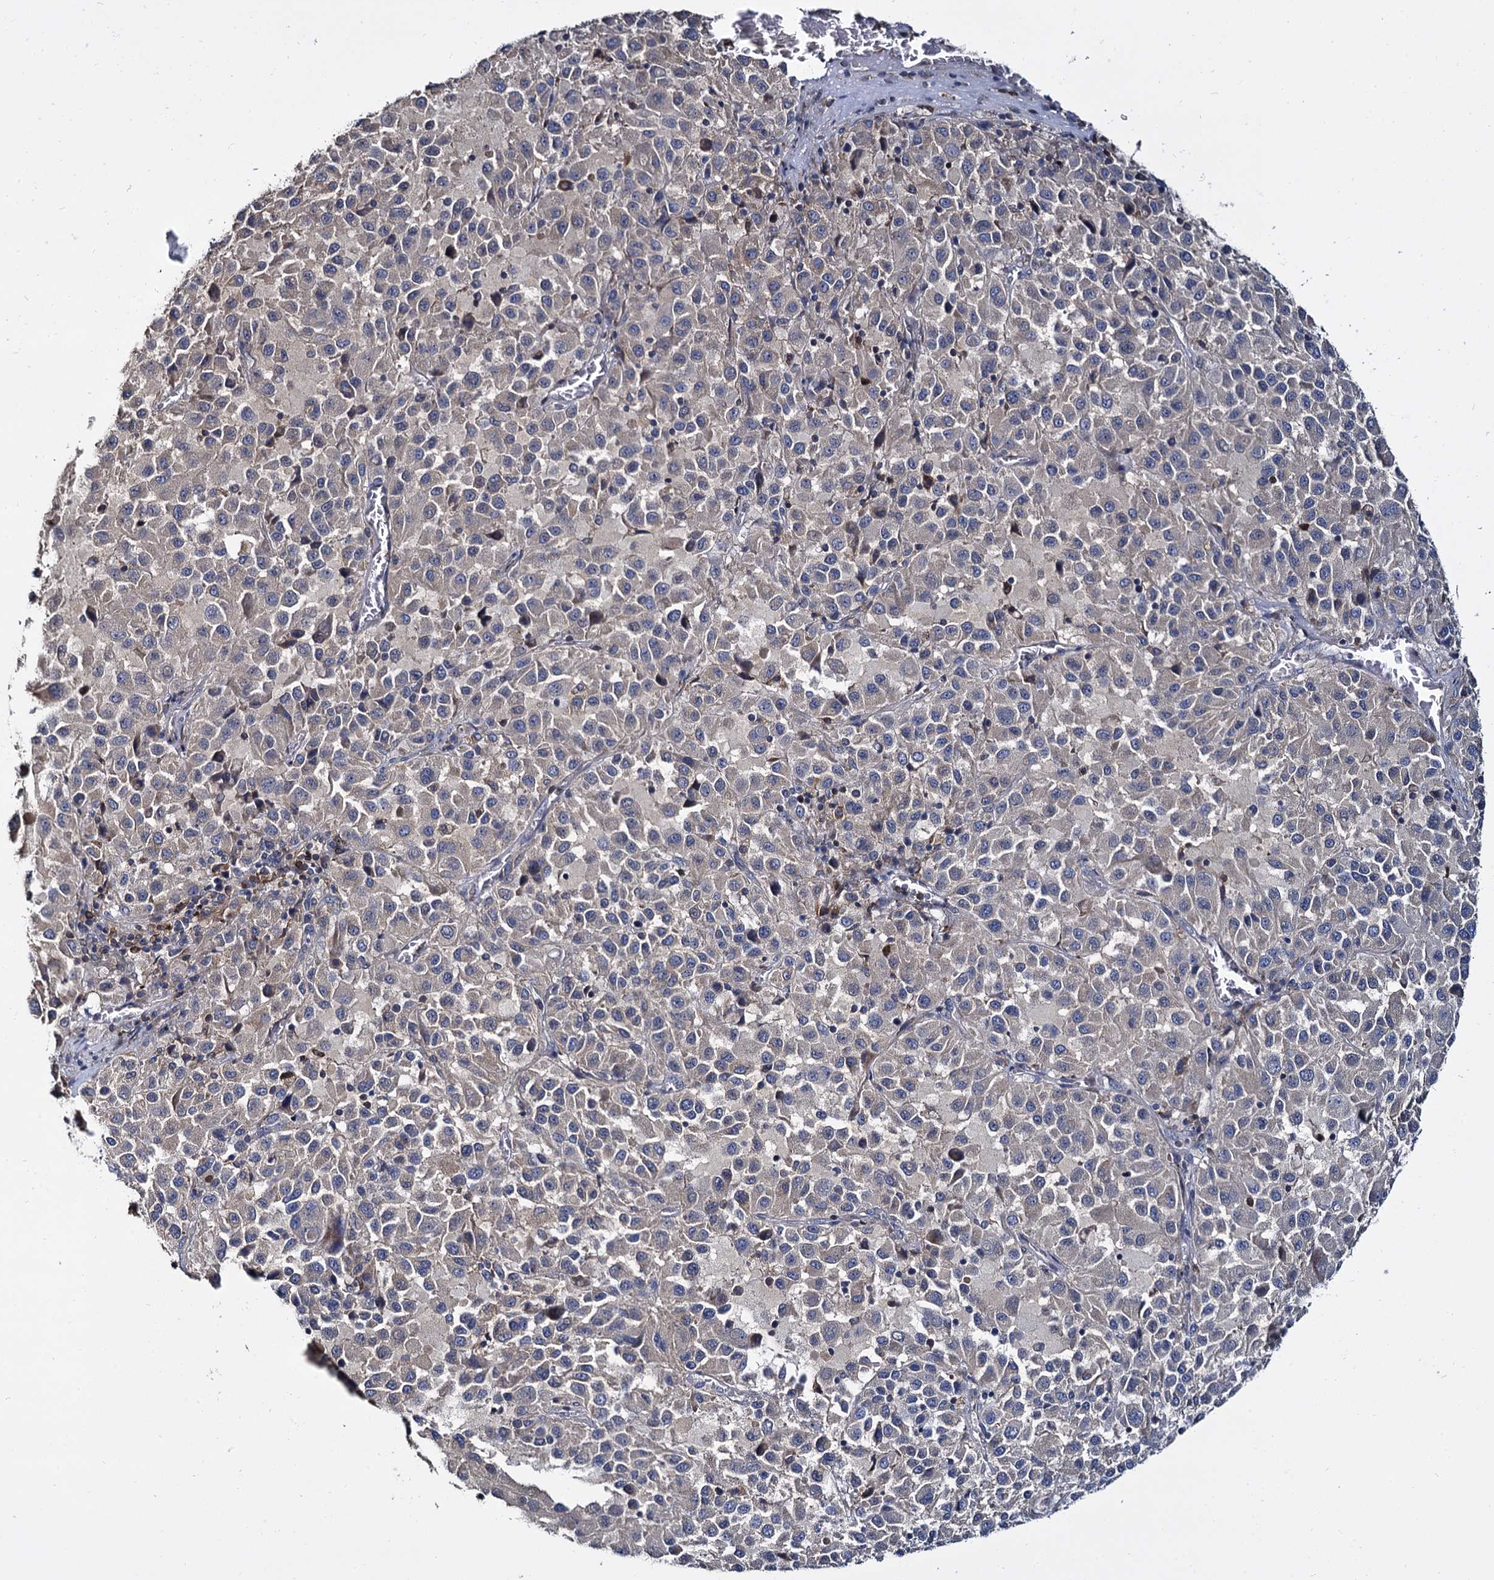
{"staining": {"intensity": "negative", "quantity": "none", "location": "none"}, "tissue": "melanoma", "cell_type": "Tumor cells", "image_type": "cancer", "snomed": [{"axis": "morphology", "description": "Malignant melanoma, Metastatic site"}, {"axis": "topography", "description": "Lung"}], "caption": "A photomicrograph of human melanoma is negative for staining in tumor cells.", "gene": "ANKRD13A", "patient": {"sex": "male", "age": 64}}